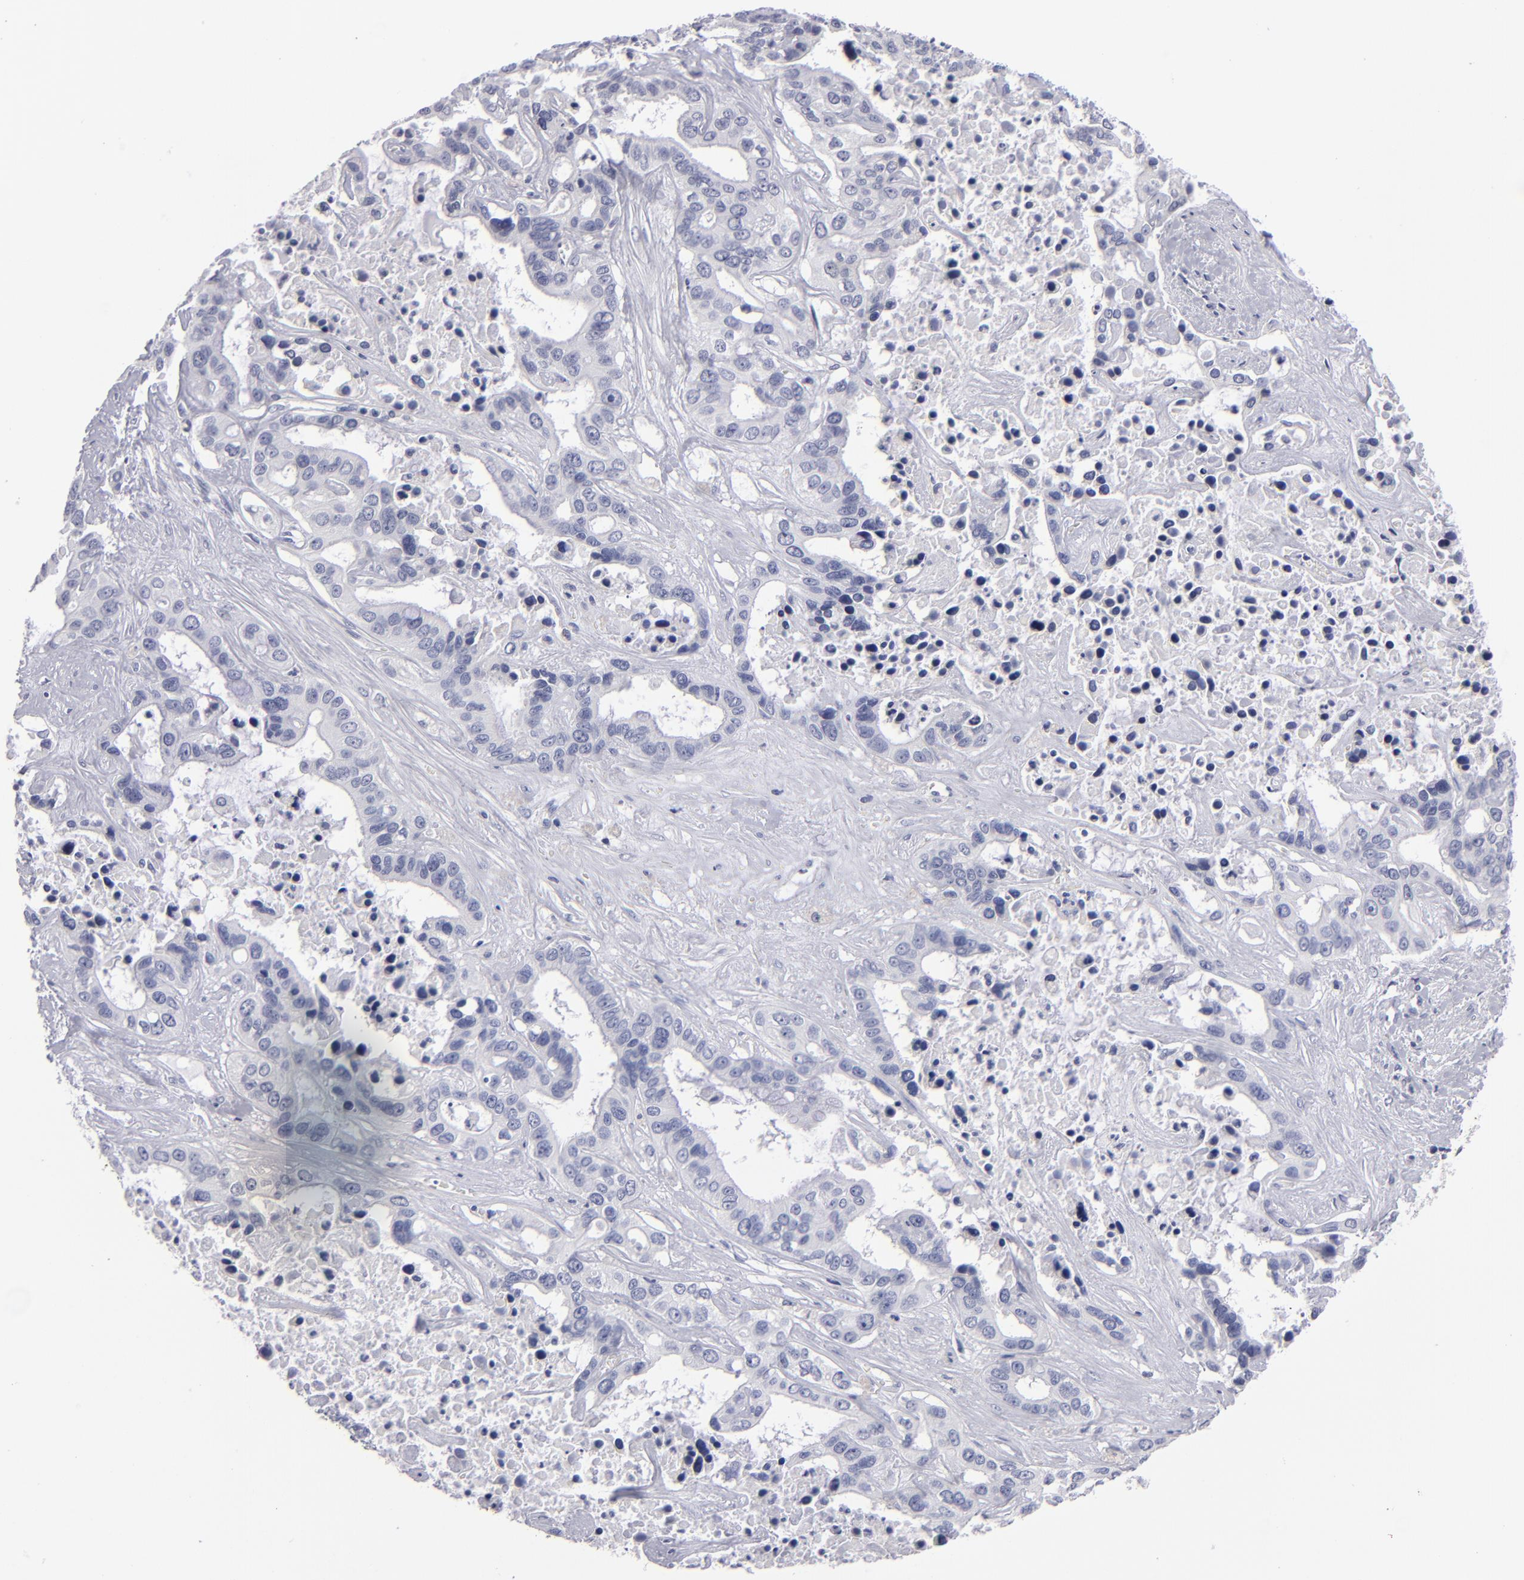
{"staining": {"intensity": "negative", "quantity": "none", "location": "none"}, "tissue": "liver cancer", "cell_type": "Tumor cells", "image_type": "cancer", "snomed": [{"axis": "morphology", "description": "Cholangiocarcinoma"}, {"axis": "topography", "description": "Liver"}], "caption": "High magnification brightfield microscopy of cholangiocarcinoma (liver) stained with DAB (3,3'-diaminobenzidine) (brown) and counterstained with hematoxylin (blue): tumor cells show no significant positivity.", "gene": "FABP4", "patient": {"sex": "female", "age": 65}}